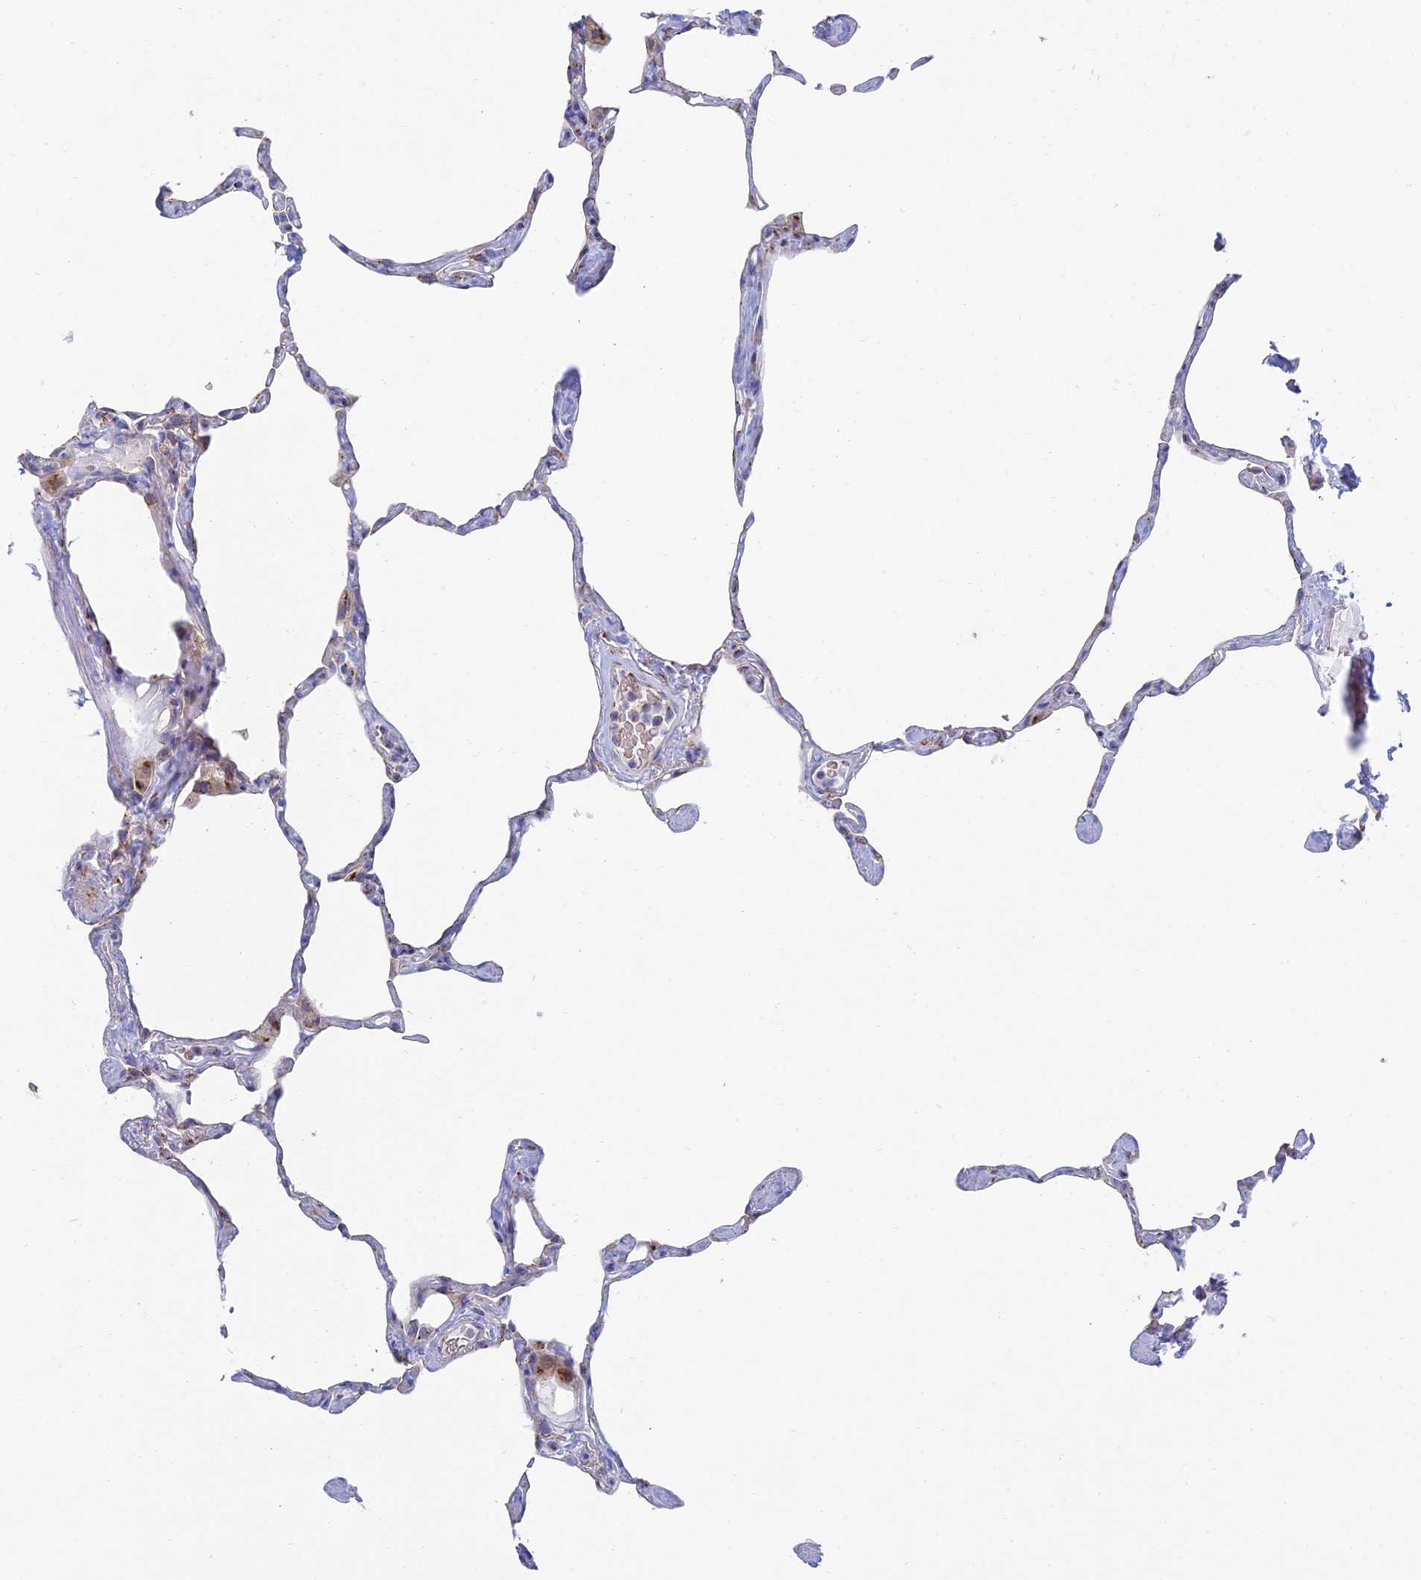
{"staining": {"intensity": "negative", "quantity": "none", "location": "none"}, "tissue": "lung", "cell_type": "Alveolar cells", "image_type": "normal", "snomed": [{"axis": "morphology", "description": "Normal tissue, NOS"}, {"axis": "topography", "description": "Lung"}], "caption": "A photomicrograph of lung stained for a protein displays no brown staining in alveolar cells.", "gene": "ENSG00000267561", "patient": {"sex": "male", "age": 65}}